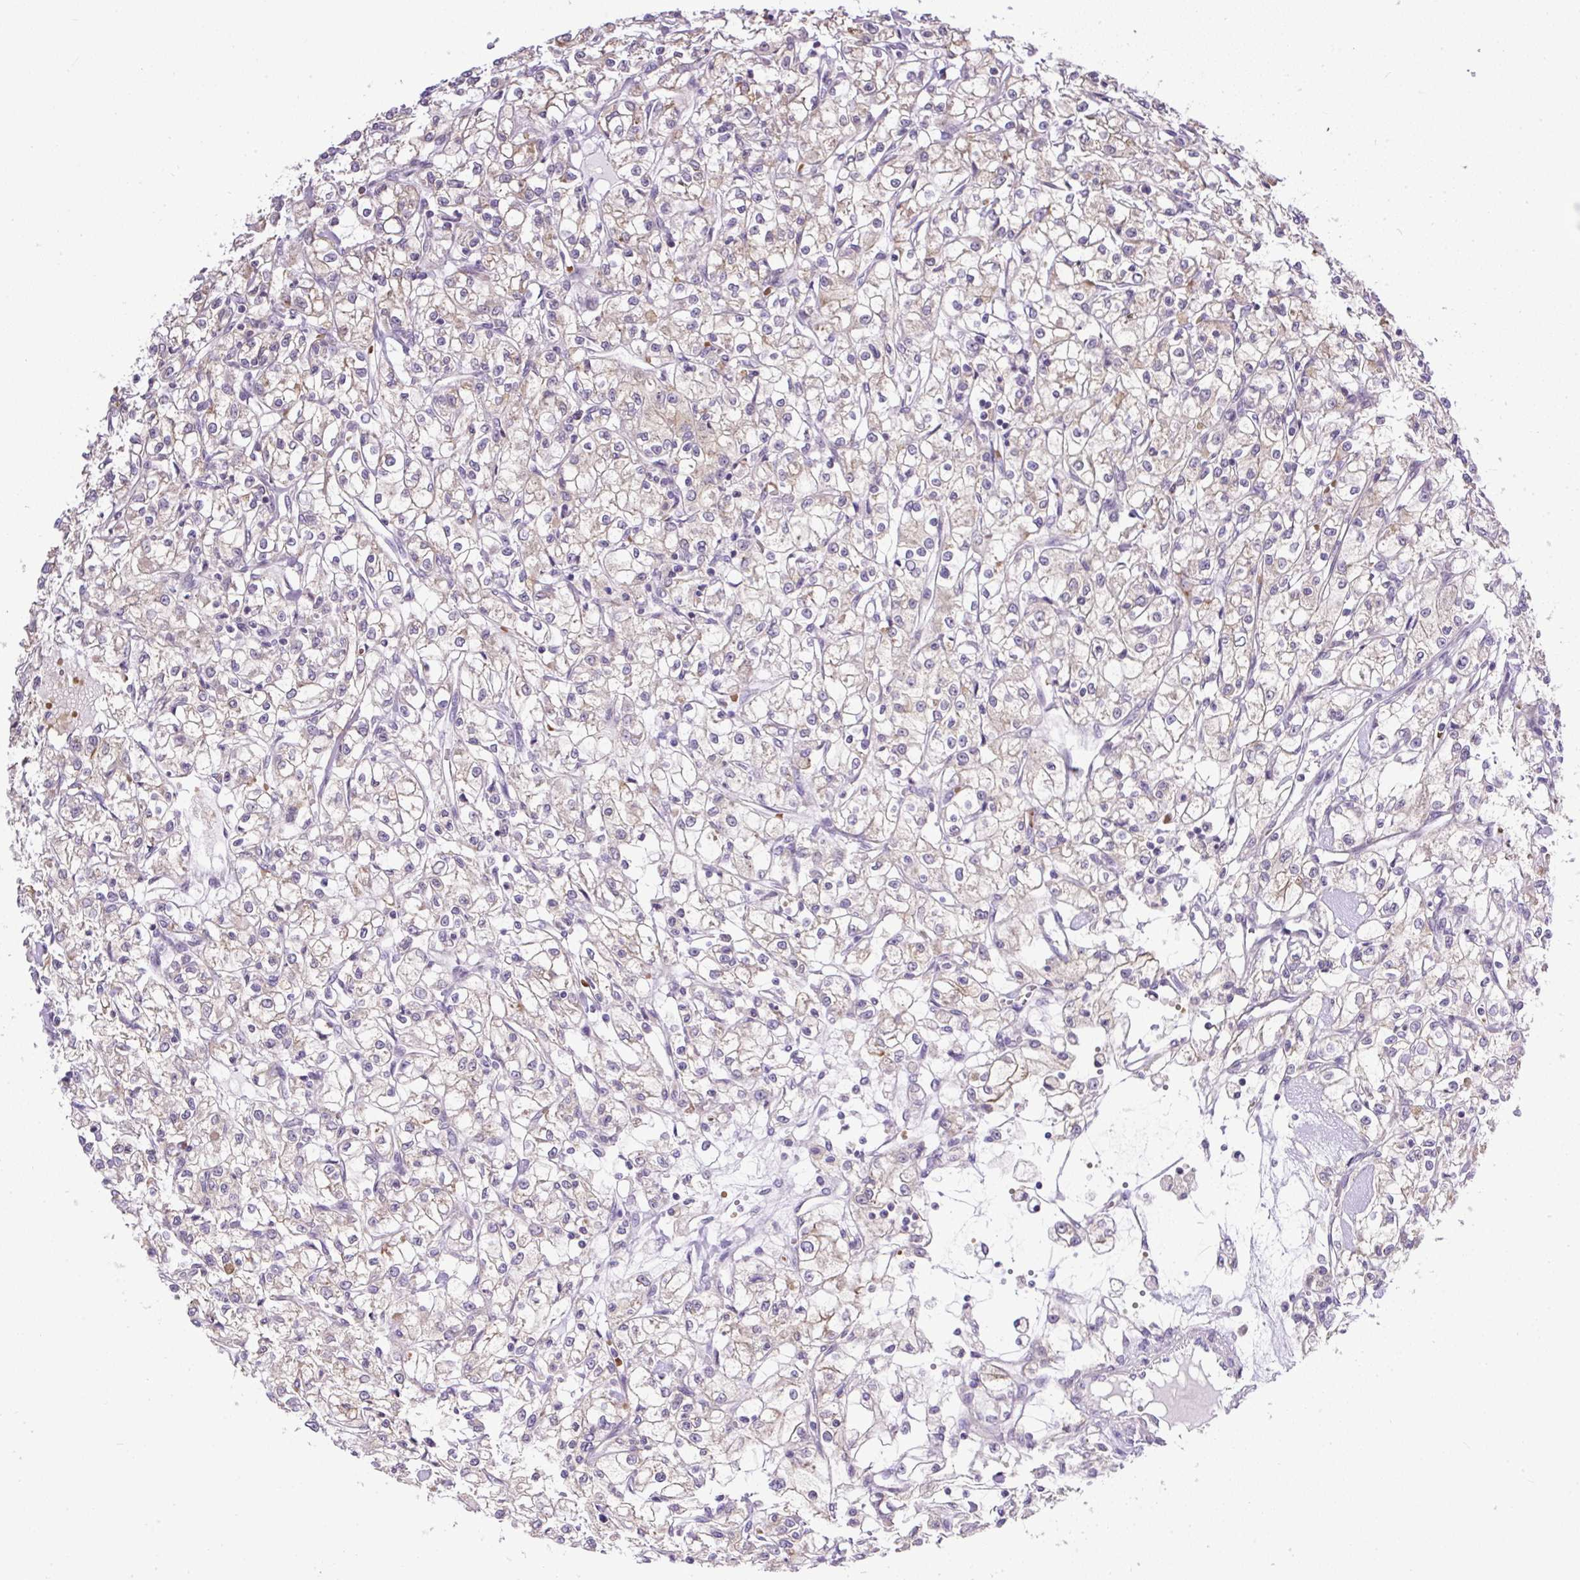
{"staining": {"intensity": "weak", "quantity": "25%-75%", "location": "cytoplasmic/membranous"}, "tissue": "renal cancer", "cell_type": "Tumor cells", "image_type": "cancer", "snomed": [{"axis": "morphology", "description": "Adenocarcinoma, NOS"}, {"axis": "topography", "description": "Kidney"}], "caption": "A brown stain highlights weak cytoplasmic/membranous positivity of a protein in human renal cancer tumor cells.", "gene": "SMC4", "patient": {"sex": "female", "age": 59}}